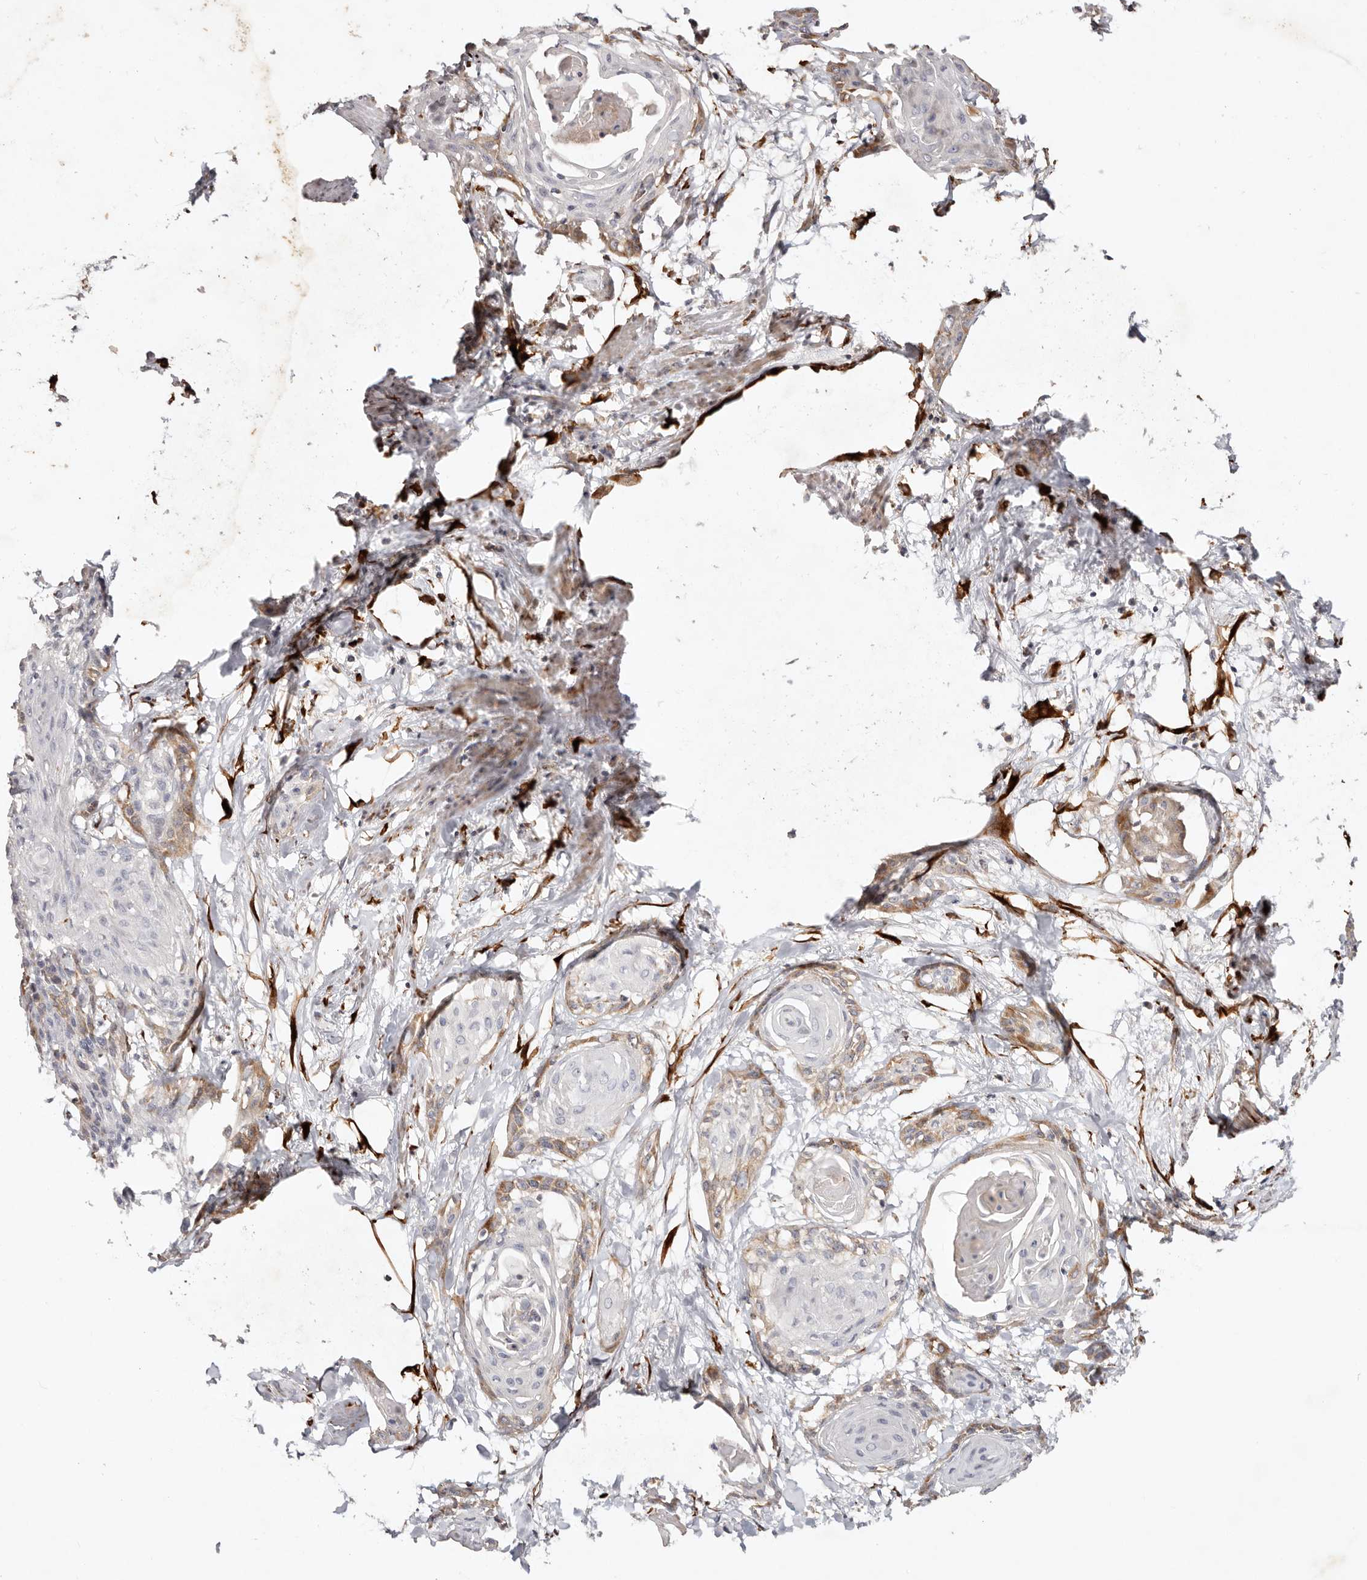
{"staining": {"intensity": "moderate", "quantity": "25%-75%", "location": "cytoplasmic/membranous"}, "tissue": "cervical cancer", "cell_type": "Tumor cells", "image_type": "cancer", "snomed": [{"axis": "morphology", "description": "Squamous cell carcinoma, NOS"}, {"axis": "topography", "description": "Cervix"}], "caption": "Cervical cancer (squamous cell carcinoma) stained with immunohistochemistry (IHC) exhibits moderate cytoplasmic/membranous positivity in approximately 25%-75% of tumor cells.", "gene": "SERPINH1", "patient": {"sex": "female", "age": 57}}